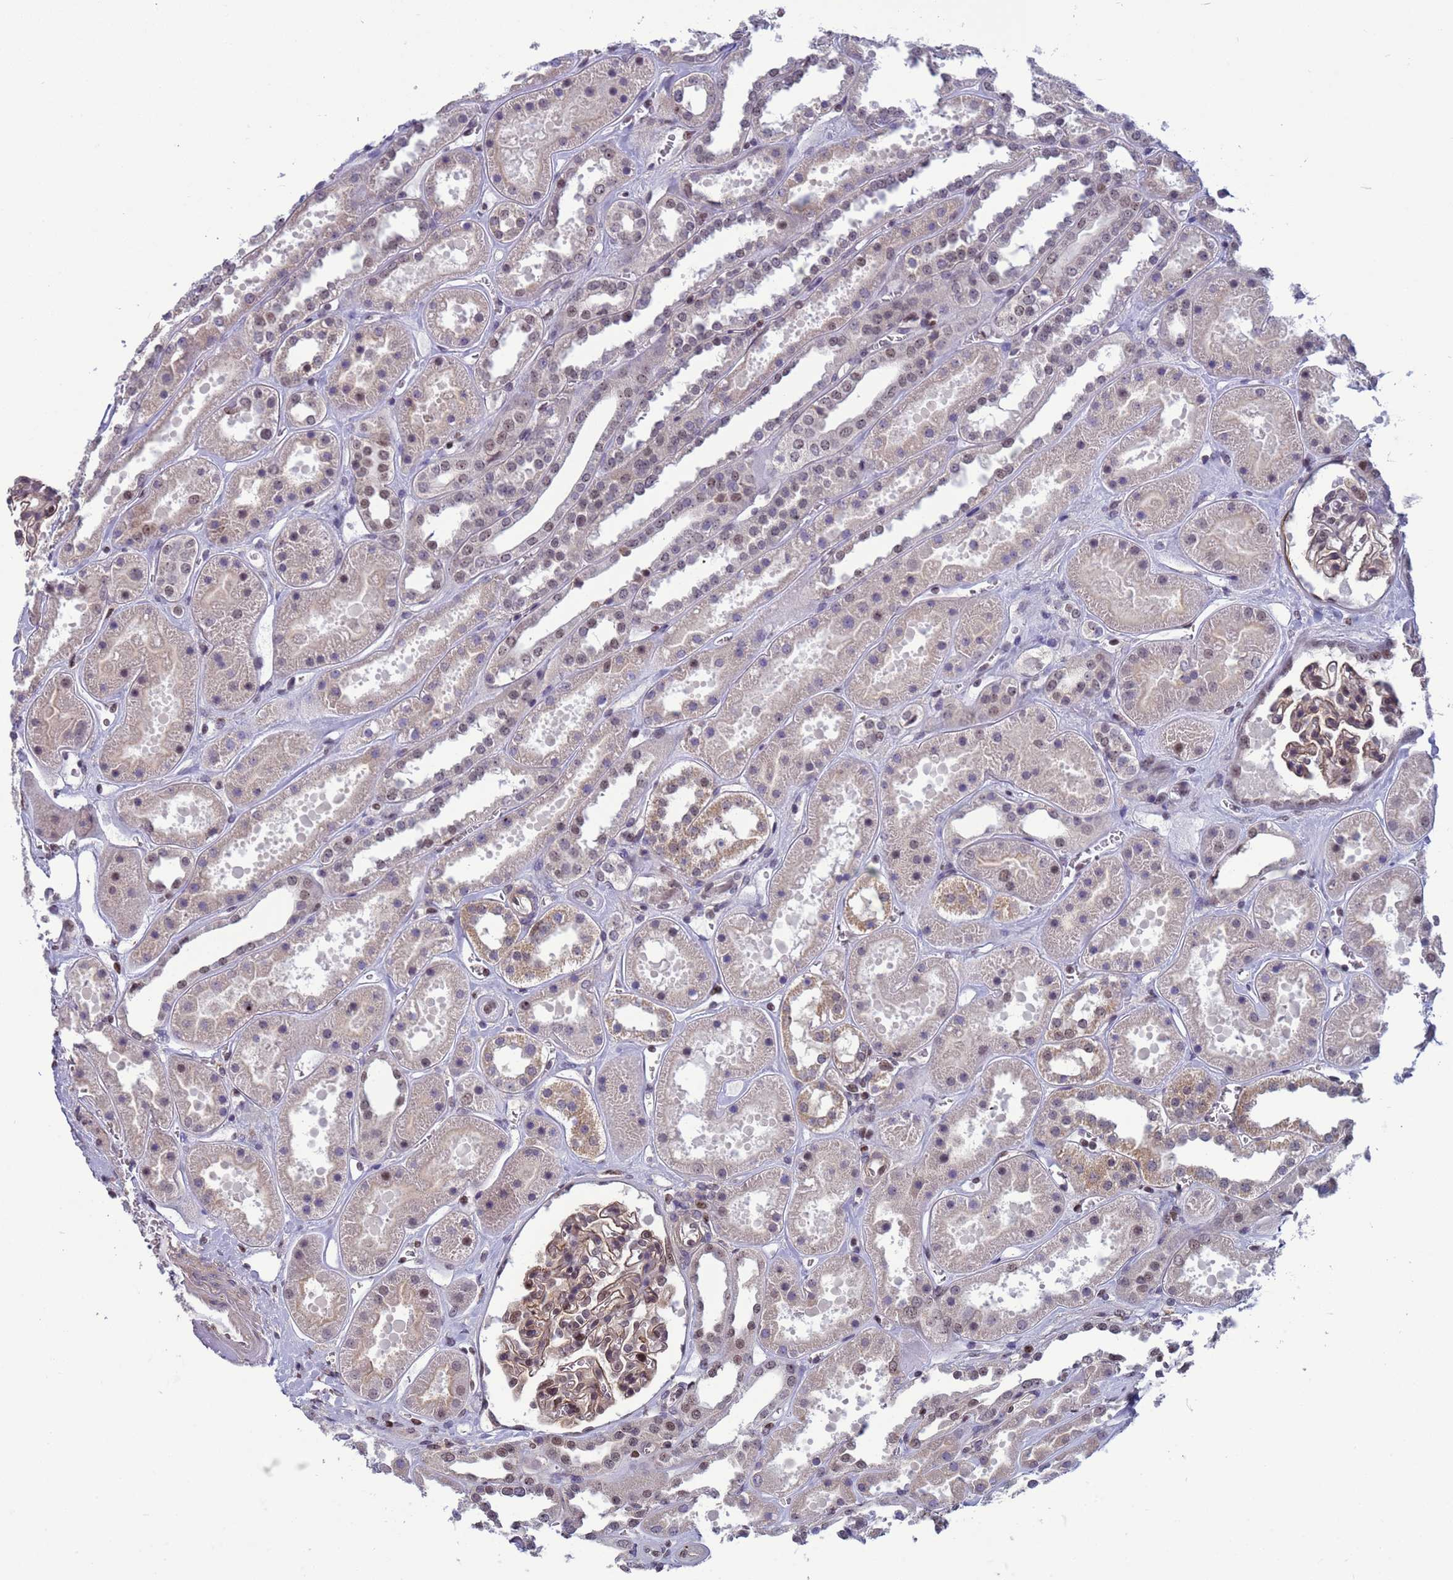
{"staining": {"intensity": "weak", "quantity": ">75%", "location": "cytoplasmic/membranous,nuclear"}, "tissue": "kidney", "cell_type": "Cells in glomeruli", "image_type": "normal", "snomed": [{"axis": "morphology", "description": "Normal tissue, NOS"}, {"axis": "topography", "description": "Kidney"}], "caption": "DAB immunohistochemical staining of benign kidney displays weak cytoplasmic/membranous,nuclear protein positivity in about >75% of cells in glomeruli.", "gene": "NSL1", "patient": {"sex": "female", "age": 41}}